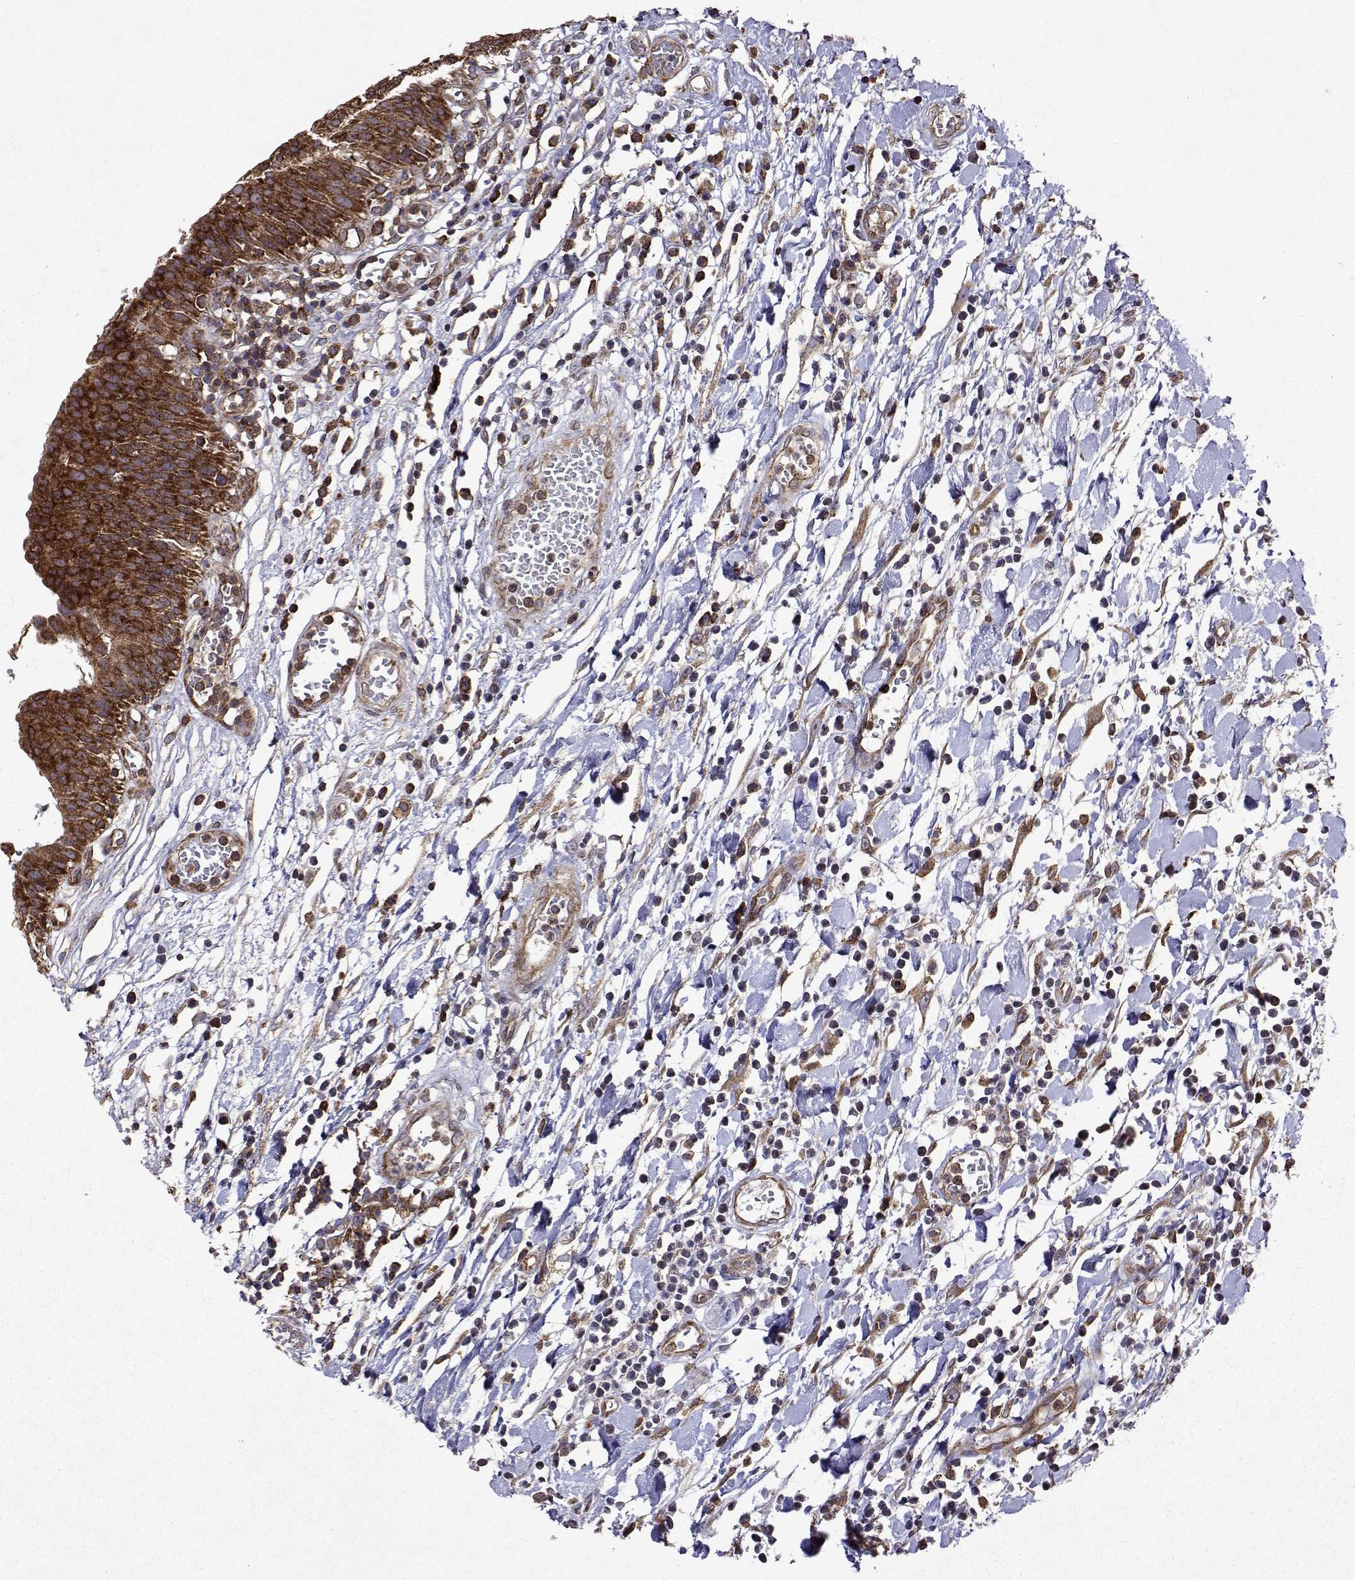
{"staining": {"intensity": "strong", "quantity": ">75%", "location": "cytoplasmic/membranous"}, "tissue": "urinary bladder", "cell_type": "Urothelial cells", "image_type": "normal", "snomed": [{"axis": "morphology", "description": "Normal tissue, NOS"}, {"axis": "topography", "description": "Urinary bladder"}], "caption": "This photomicrograph exhibits IHC staining of unremarkable urinary bladder, with high strong cytoplasmic/membranous positivity in about >75% of urothelial cells.", "gene": "TARBP2", "patient": {"sex": "male", "age": 64}}